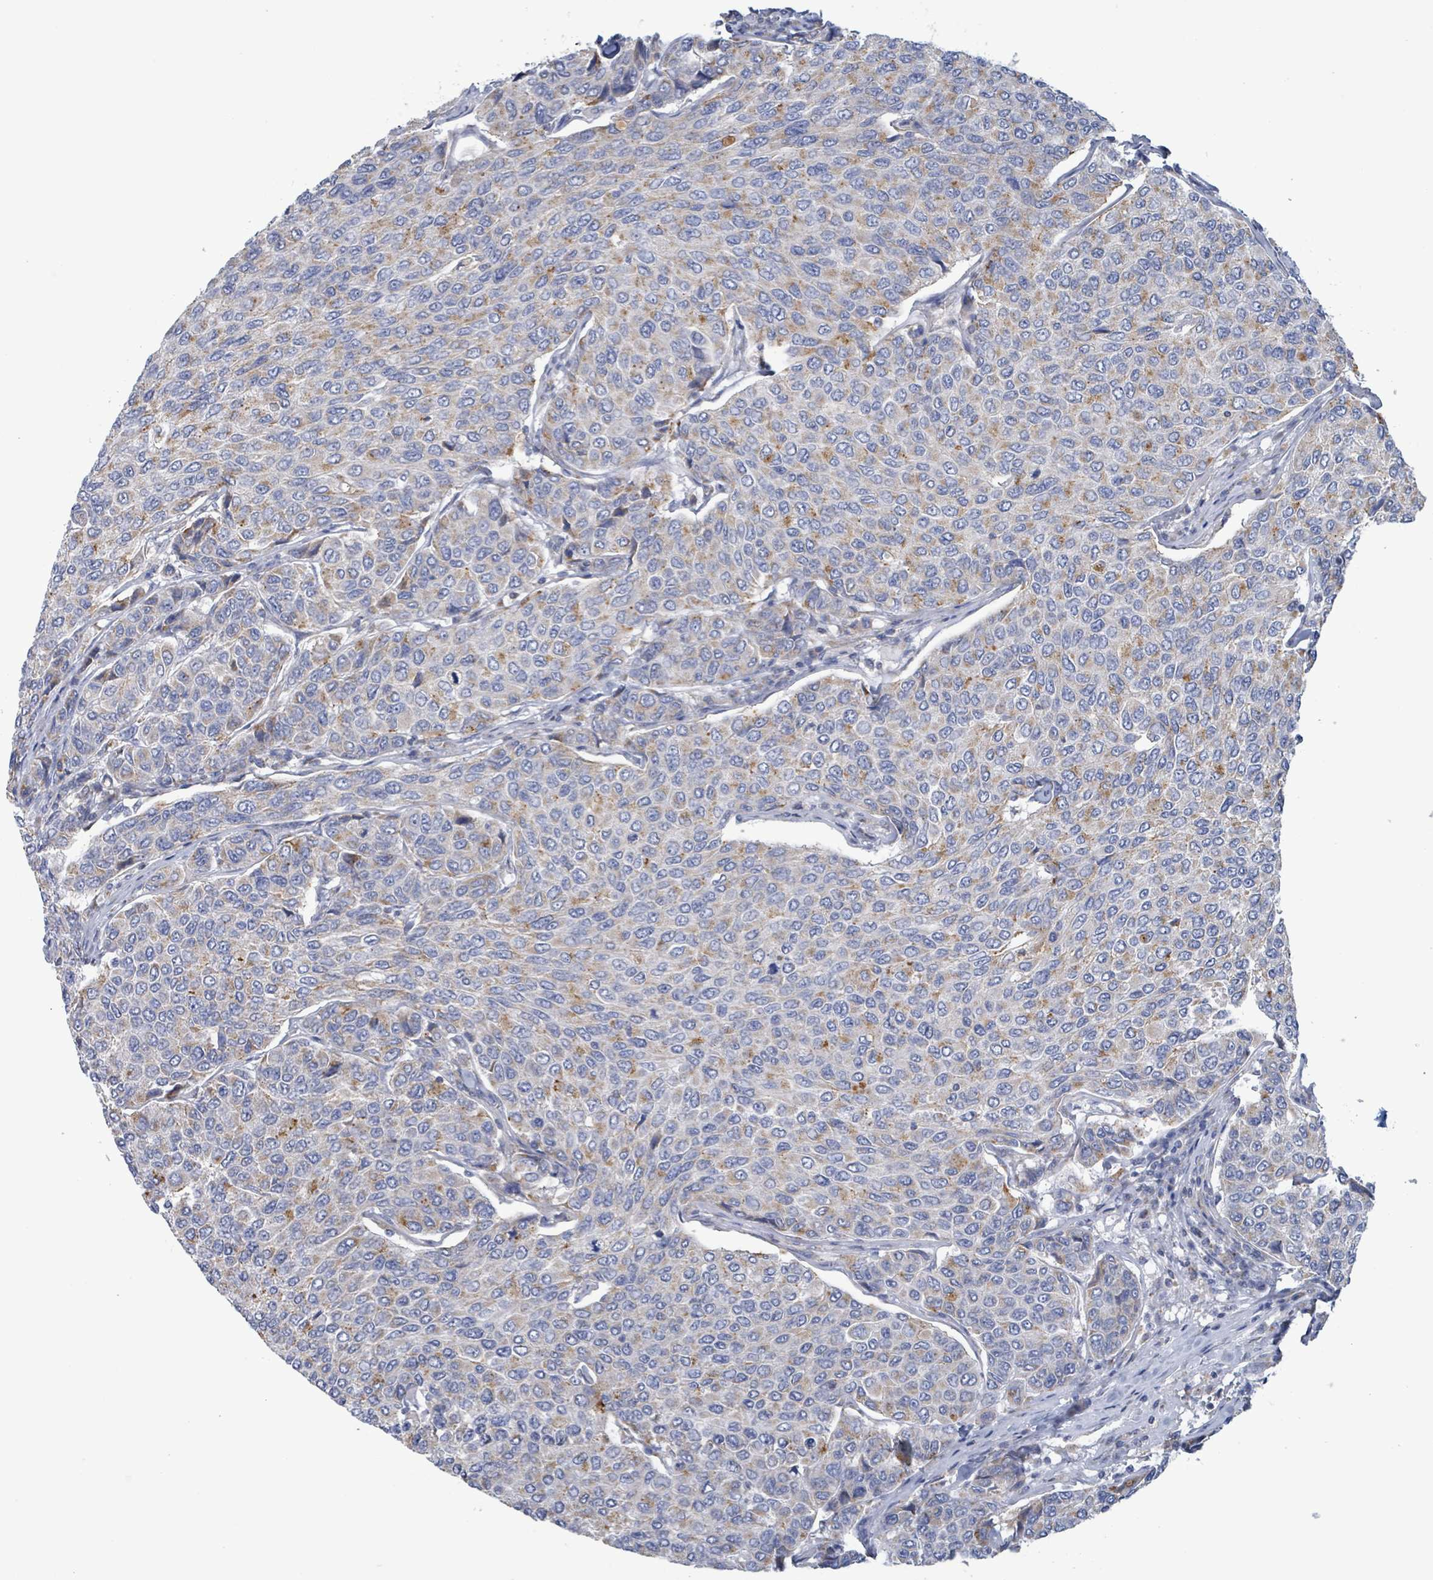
{"staining": {"intensity": "moderate", "quantity": "<25%", "location": "cytoplasmic/membranous"}, "tissue": "breast cancer", "cell_type": "Tumor cells", "image_type": "cancer", "snomed": [{"axis": "morphology", "description": "Duct carcinoma"}, {"axis": "topography", "description": "Breast"}], "caption": "Human intraductal carcinoma (breast) stained for a protein (brown) shows moderate cytoplasmic/membranous positive staining in approximately <25% of tumor cells.", "gene": "AKR1C4", "patient": {"sex": "female", "age": 55}}